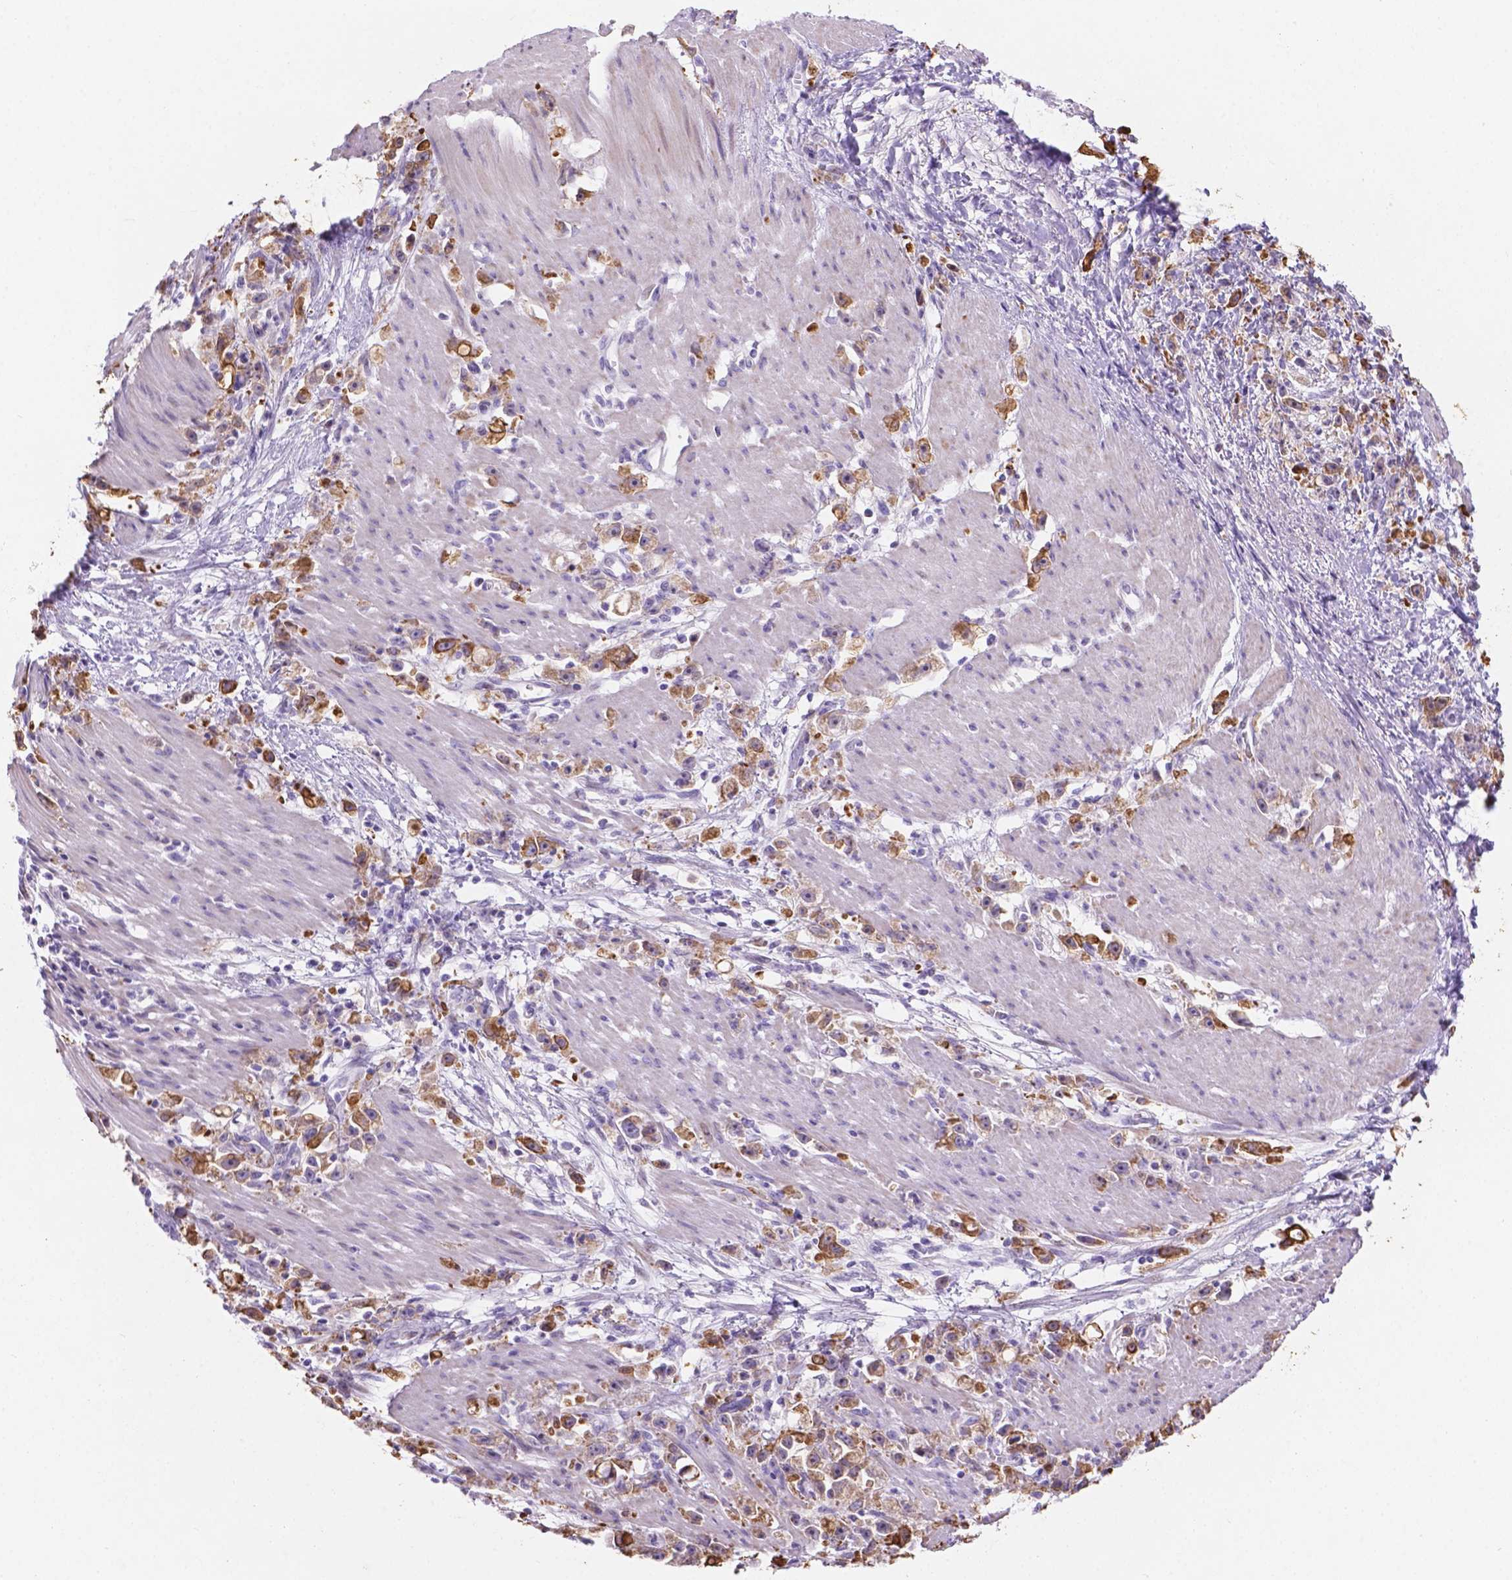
{"staining": {"intensity": "moderate", "quantity": ">75%", "location": "cytoplasmic/membranous"}, "tissue": "stomach cancer", "cell_type": "Tumor cells", "image_type": "cancer", "snomed": [{"axis": "morphology", "description": "Adenocarcinoma, NOS"}, {"axis": "topography", "description": "Stomach"}], "caption": "This is an image of IHC staining of adenocarcinoma (stomach), which shows moderate expression in the cytoplasmic/membranous of tumor cells.", "gene": "DMWD", "patient": {"sex": "female", "age": 59}}